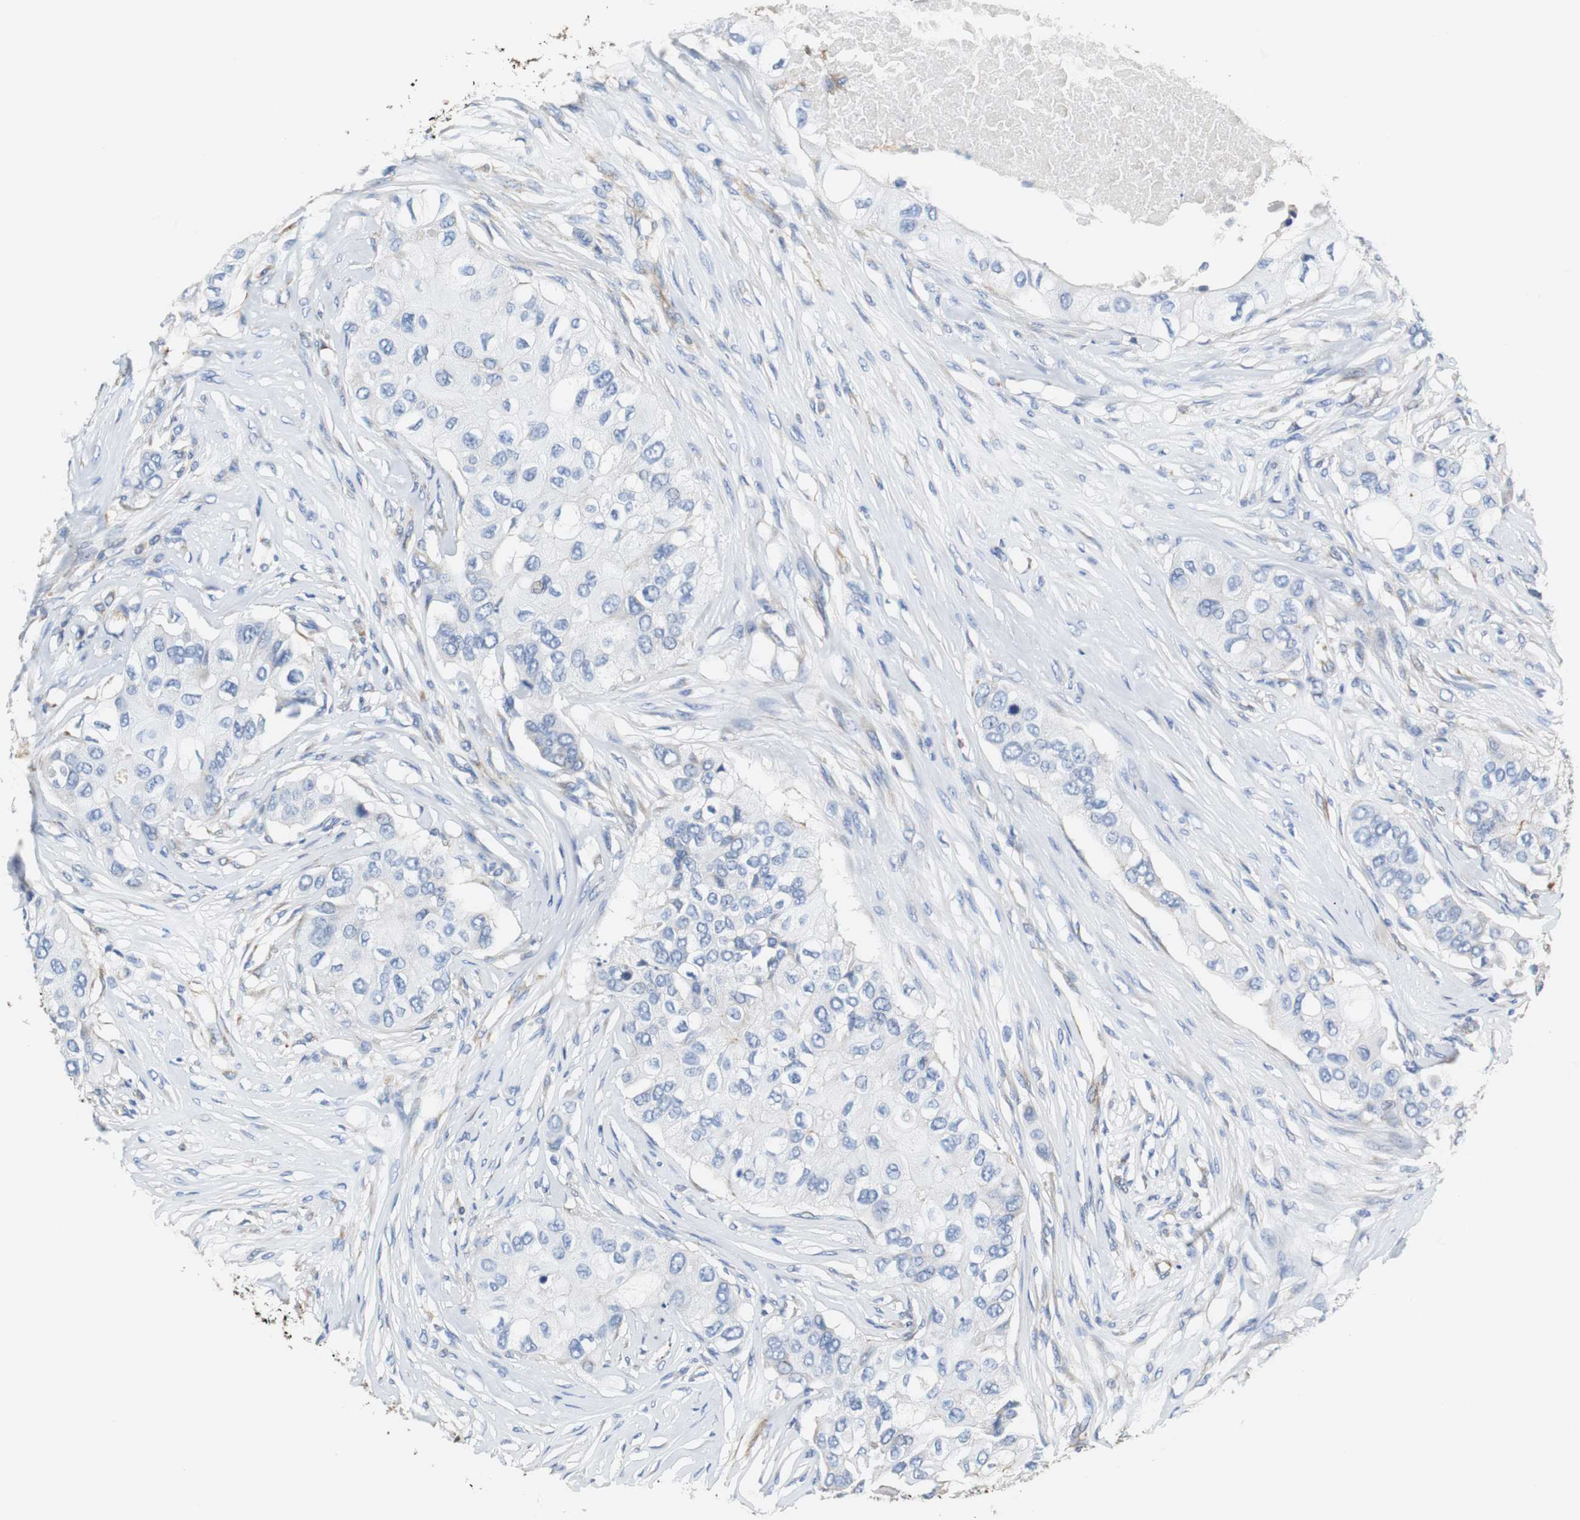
{"staining": {"intensity": "negative", "quantity": "none", "location": "none"}, "tissue": "breast cancer", "cell_type": "Tumor cells", "image_type": "cancer", "snomed": [{"axis": "morphology", "description": "Normal tissue, NOS"}, {"axis": "morphology", "description": "Duct carcinoma"}, {"axis": "topography", "description": "Breast"}], "caption": "Infiltrating ductal carcinoma (breast) stained for a protein using immunohistochemistry (IHC) shows no positivity tumor cells.", "gene": "PCK1", "patient": {"sex": "female", "age": 49}}